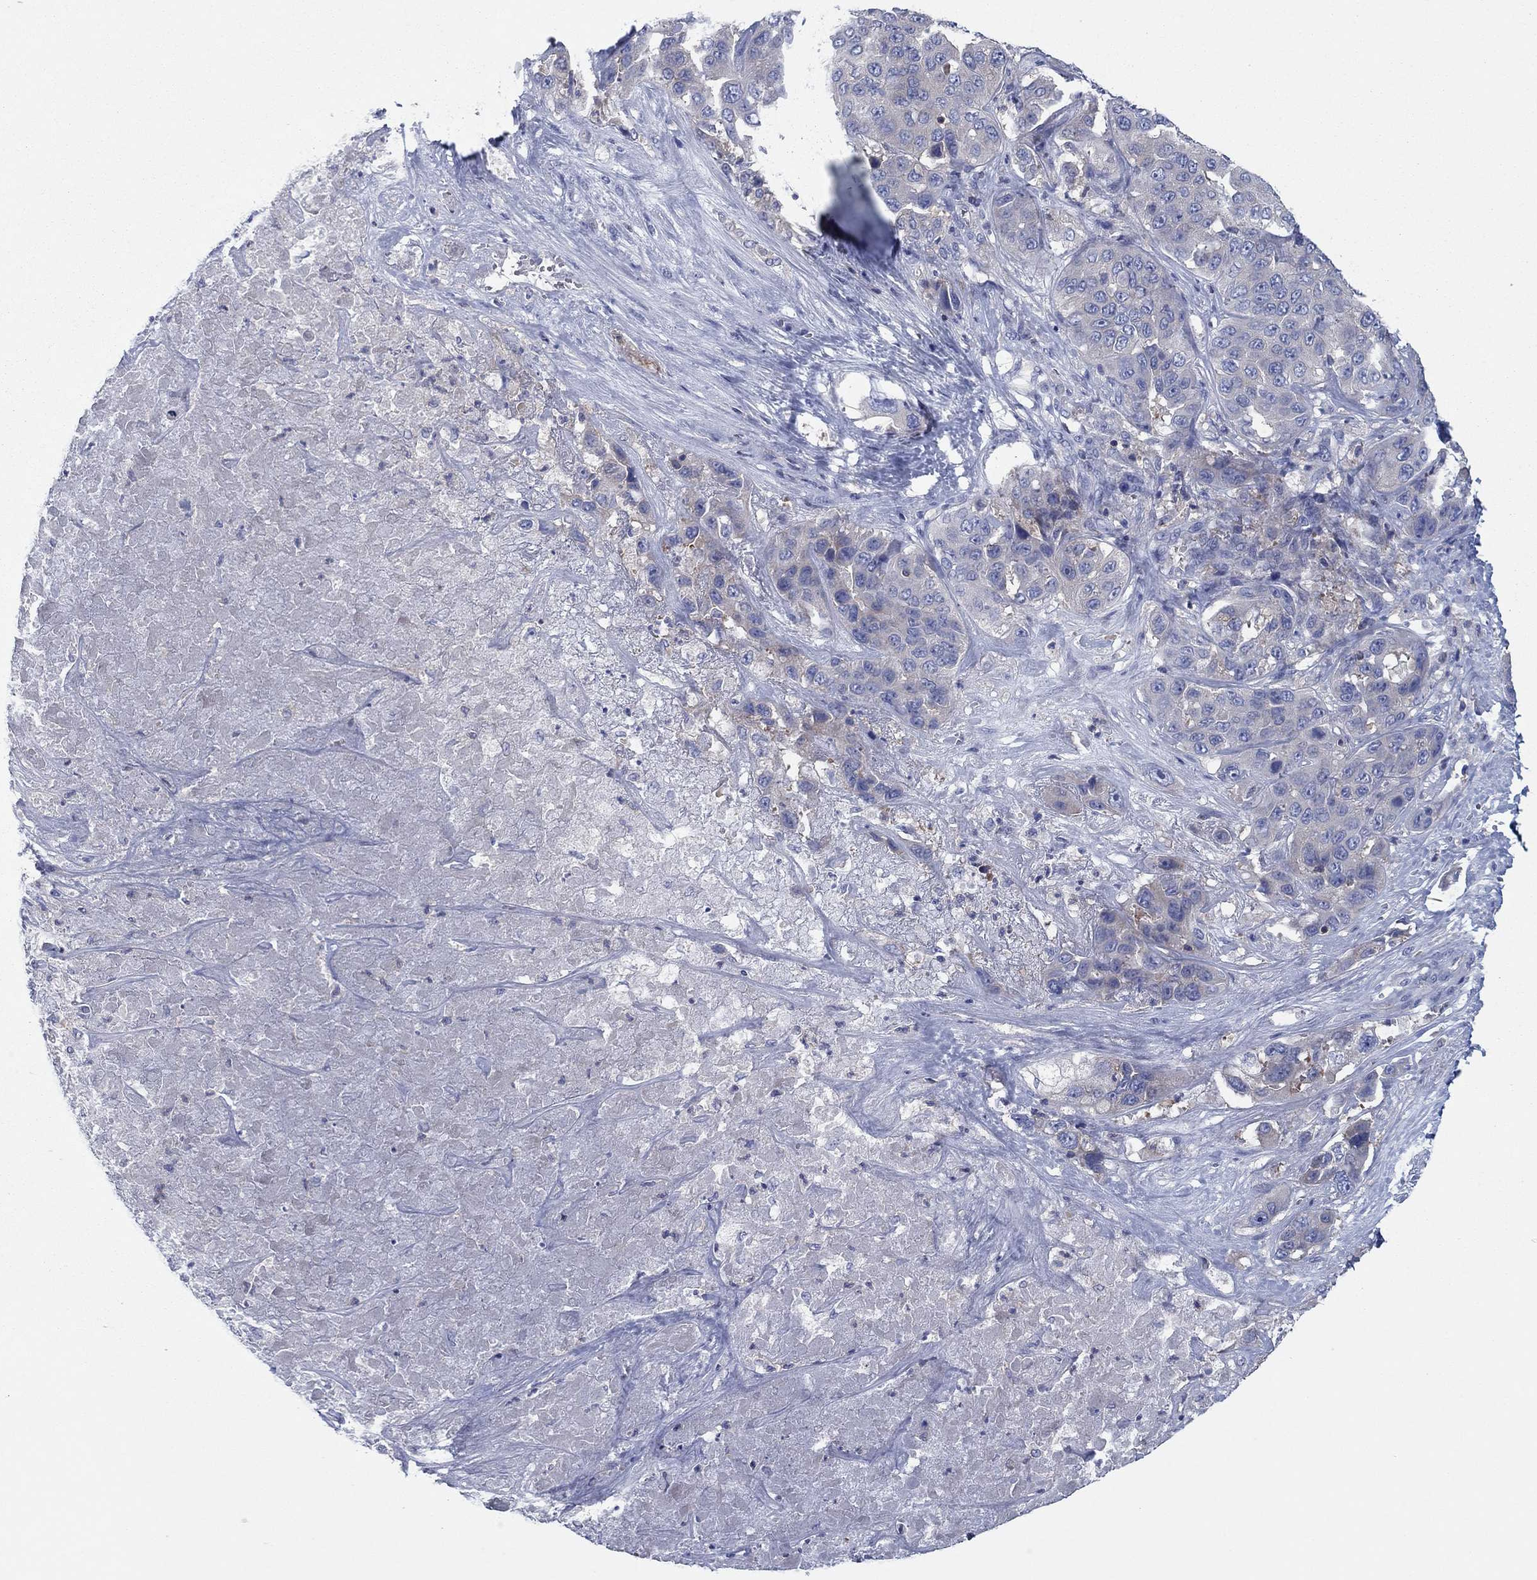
{"staining": {"intensity": "weak", "quantity": "25%-75%", "location": "cytoplasmic/membranous"}, "tissue": "liver cancer", "cell_type": "Tumor cells", "image_type": "cancer", "snomed": [{"axis": "morphology", "description": "Cholangiocarcinoma"}, {"axis": "topography", "description": "Liver"}], "caption": "About 25%-75% of tumor cells in liver cancer show weak cytoplasmic/membranous protein staining as visualized by brown immunohistochemical staining.", "gene": "PVR", "patient": {"sex": "female", "age": 52}}